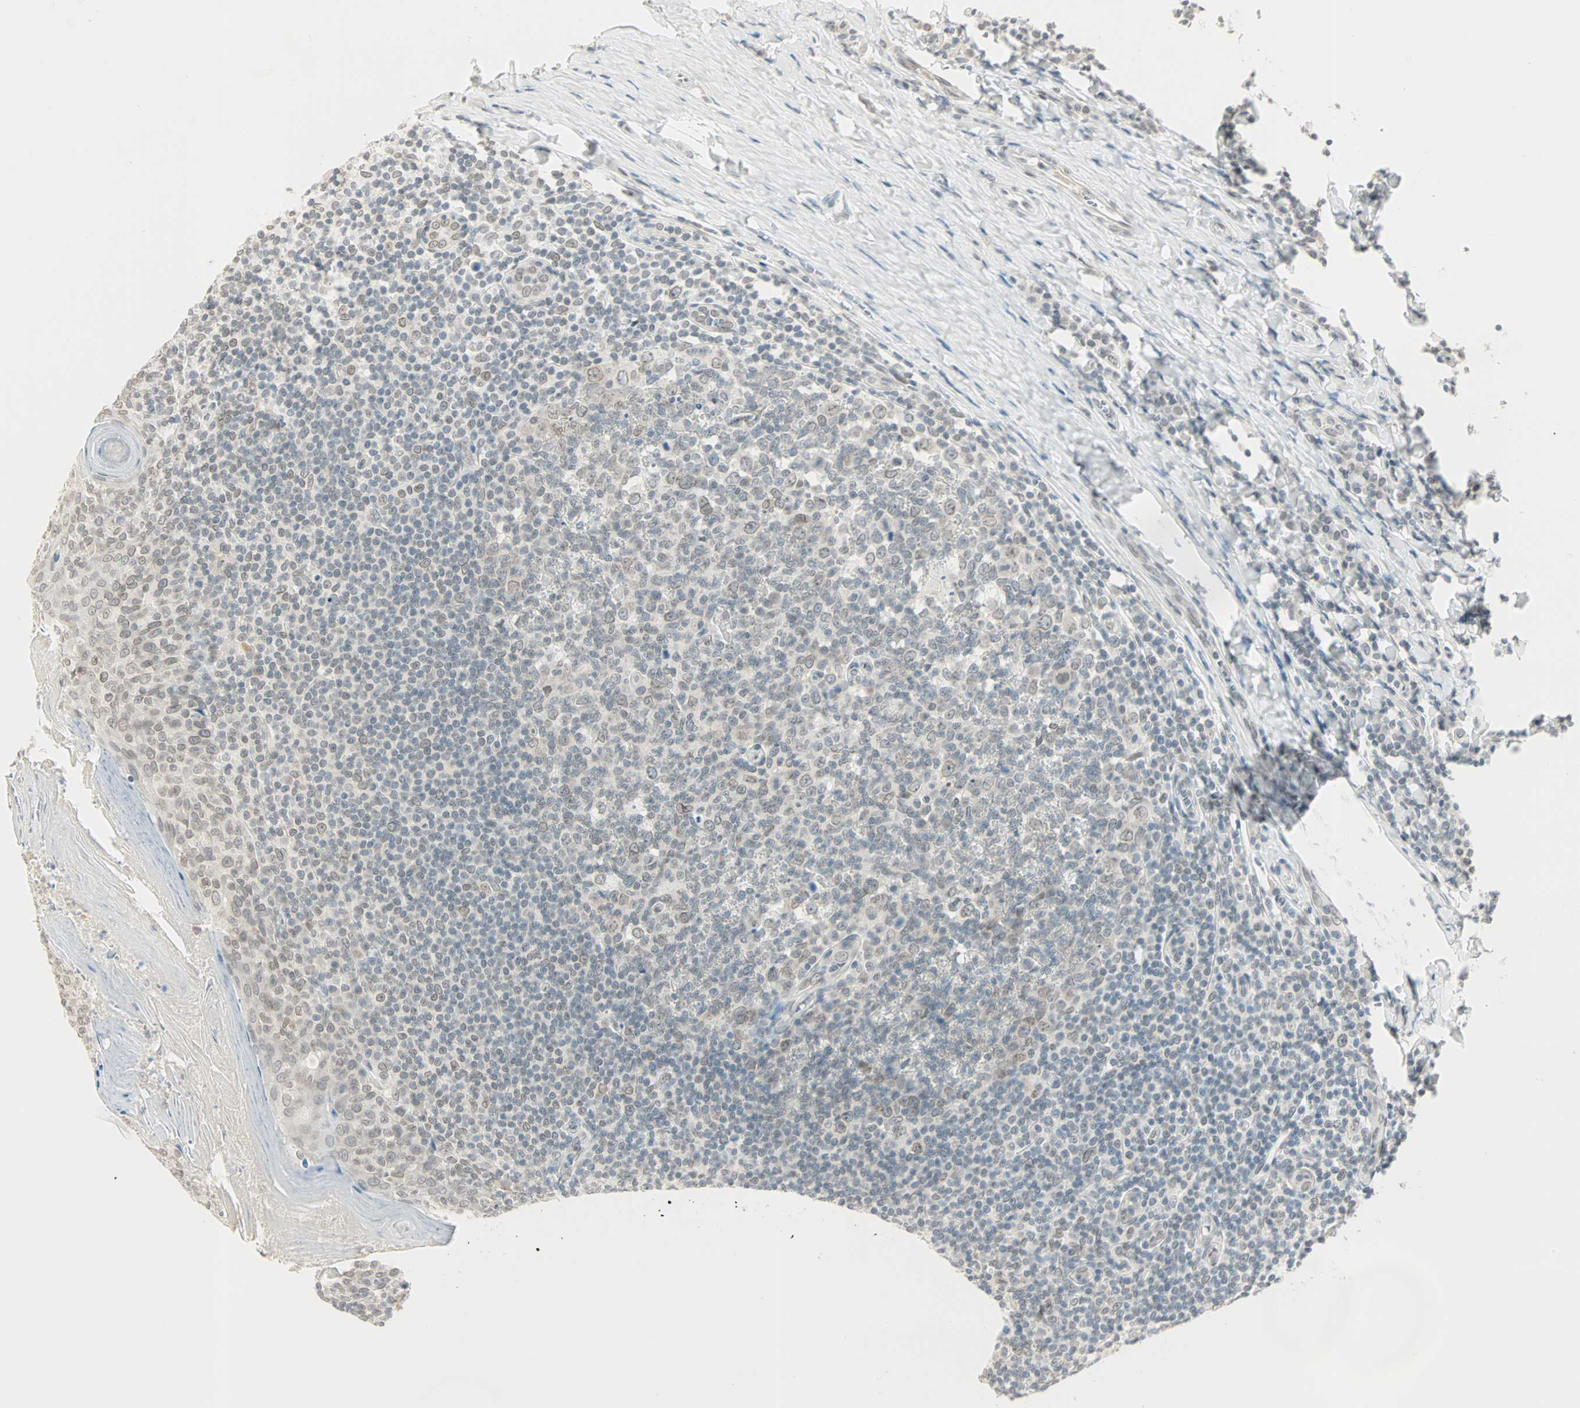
{"staining": {"intensity": "weak", "quantity": "<25%", "location": "cytoplasmic/membranous,nuclear"}, "tissue": "tonsil", "cell_type": "Germinal center cells", "image_type": "normal", "snomed": [{"axis": "morphology", "description": "Normal tissue, NOS"}, {"axis": "topography", "description": "Tonsil"}], "caption": "Immunohistochemistry (IHC) histopathology image of unremarkable tonsil stained for a protein (brown), which demonstrates no positivity in germinal center cells.", "gene": "BCAN", "patient": {"sex": "male", "age": 31}}